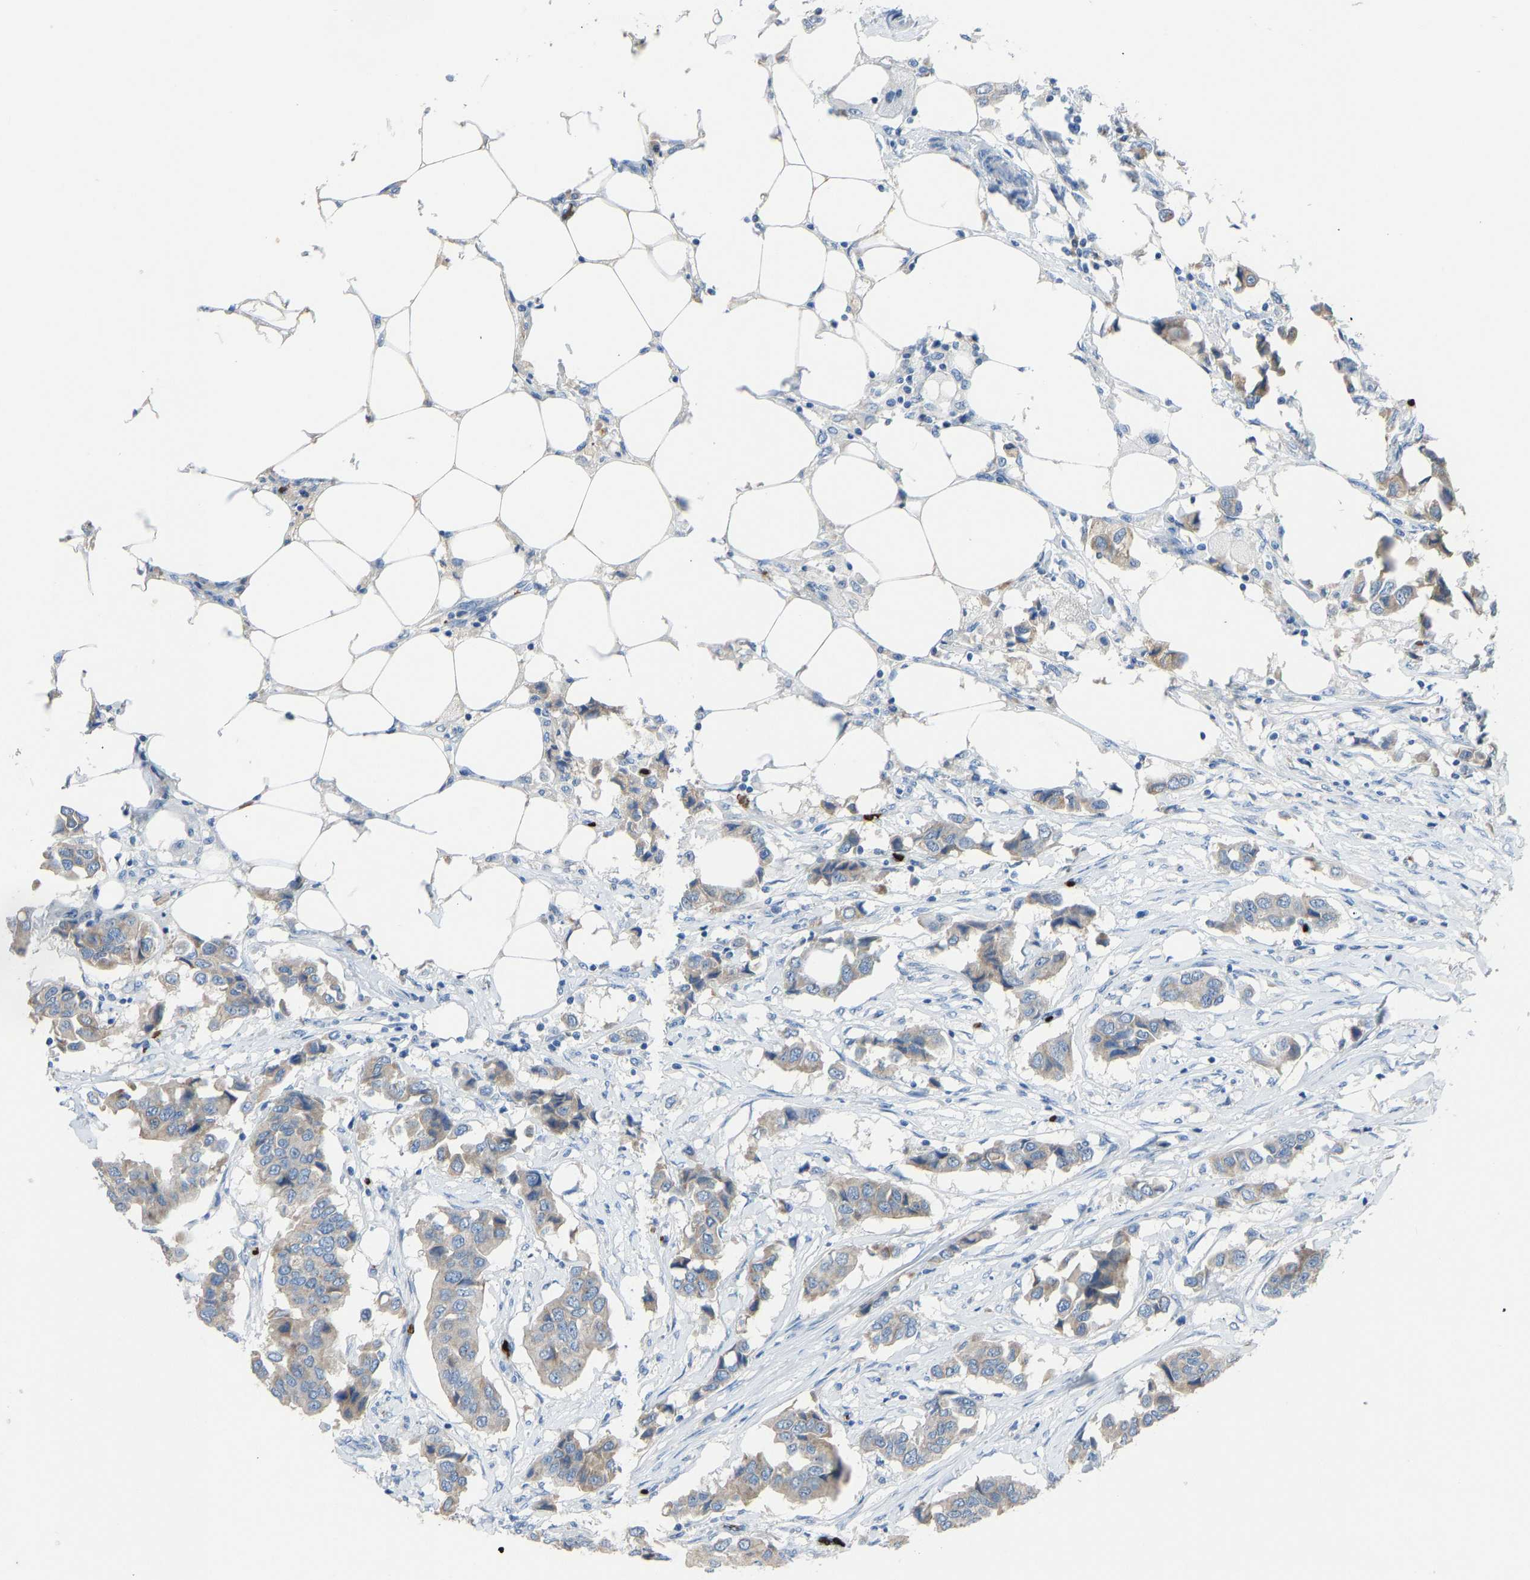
{"staining": {"intensity": "weak", "quantity": "<25%", "location": "cytoplasmic/membranous"}, "tissue": "breast cancer", "cell_type": "Tumor cells", "image_type": "cancer", "snomed": [{"axis": "morphology", "description": "Duct carcinoma"}, {"axis": "topography", "description": "Breast"}], "caption": "Human breast cancer stained for a protein using immunohistochemistry (IHC) exhibits no positivity in tumor cells.", "gene": "PIGS", "patient": {"sex": "female", "age": 80}}